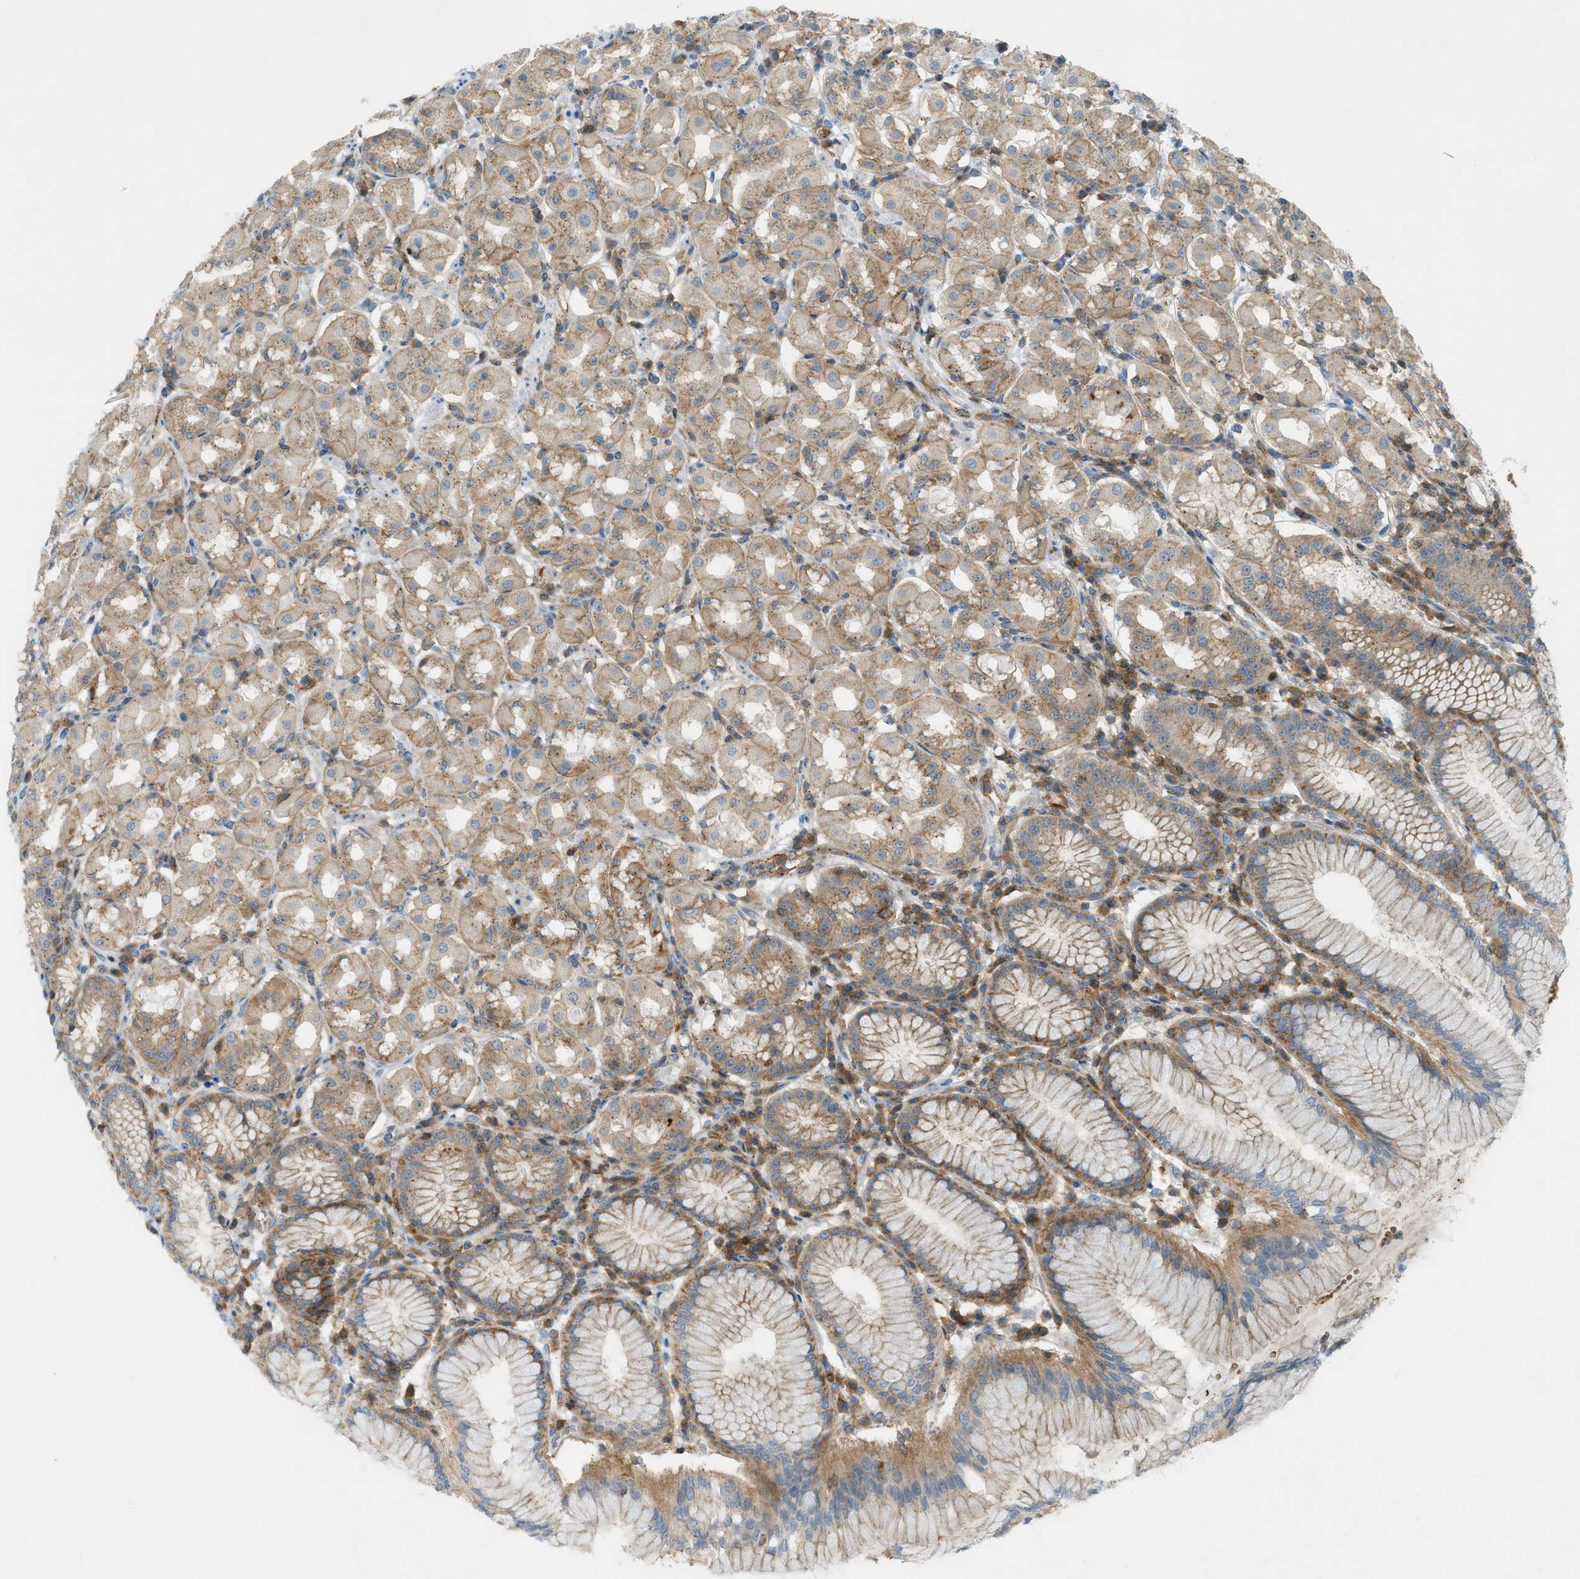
{"staining": {"intensity": "moderate", "quantity": ">75%", "location": "cytoplasmic/membranous"}, "tissue": "stomach", "cell_type": "Glandular cells", "image_type": "normal", "snomed": [{"axis": "morphology", "description": "Normal tissue, NOS"}, {"axis": "topography", "description": "Stomach"}, {"axis": "topography", "description": "Stomach, lower"}], "caption": "Approximately >75% of glandular cells in benign stomach reveal moderate cytoplasmic/membranous protein staining as visualized by brown immunohistochemical staining.", "gene": "GRK6", "patient": {"sex": "female", "age": 56}}